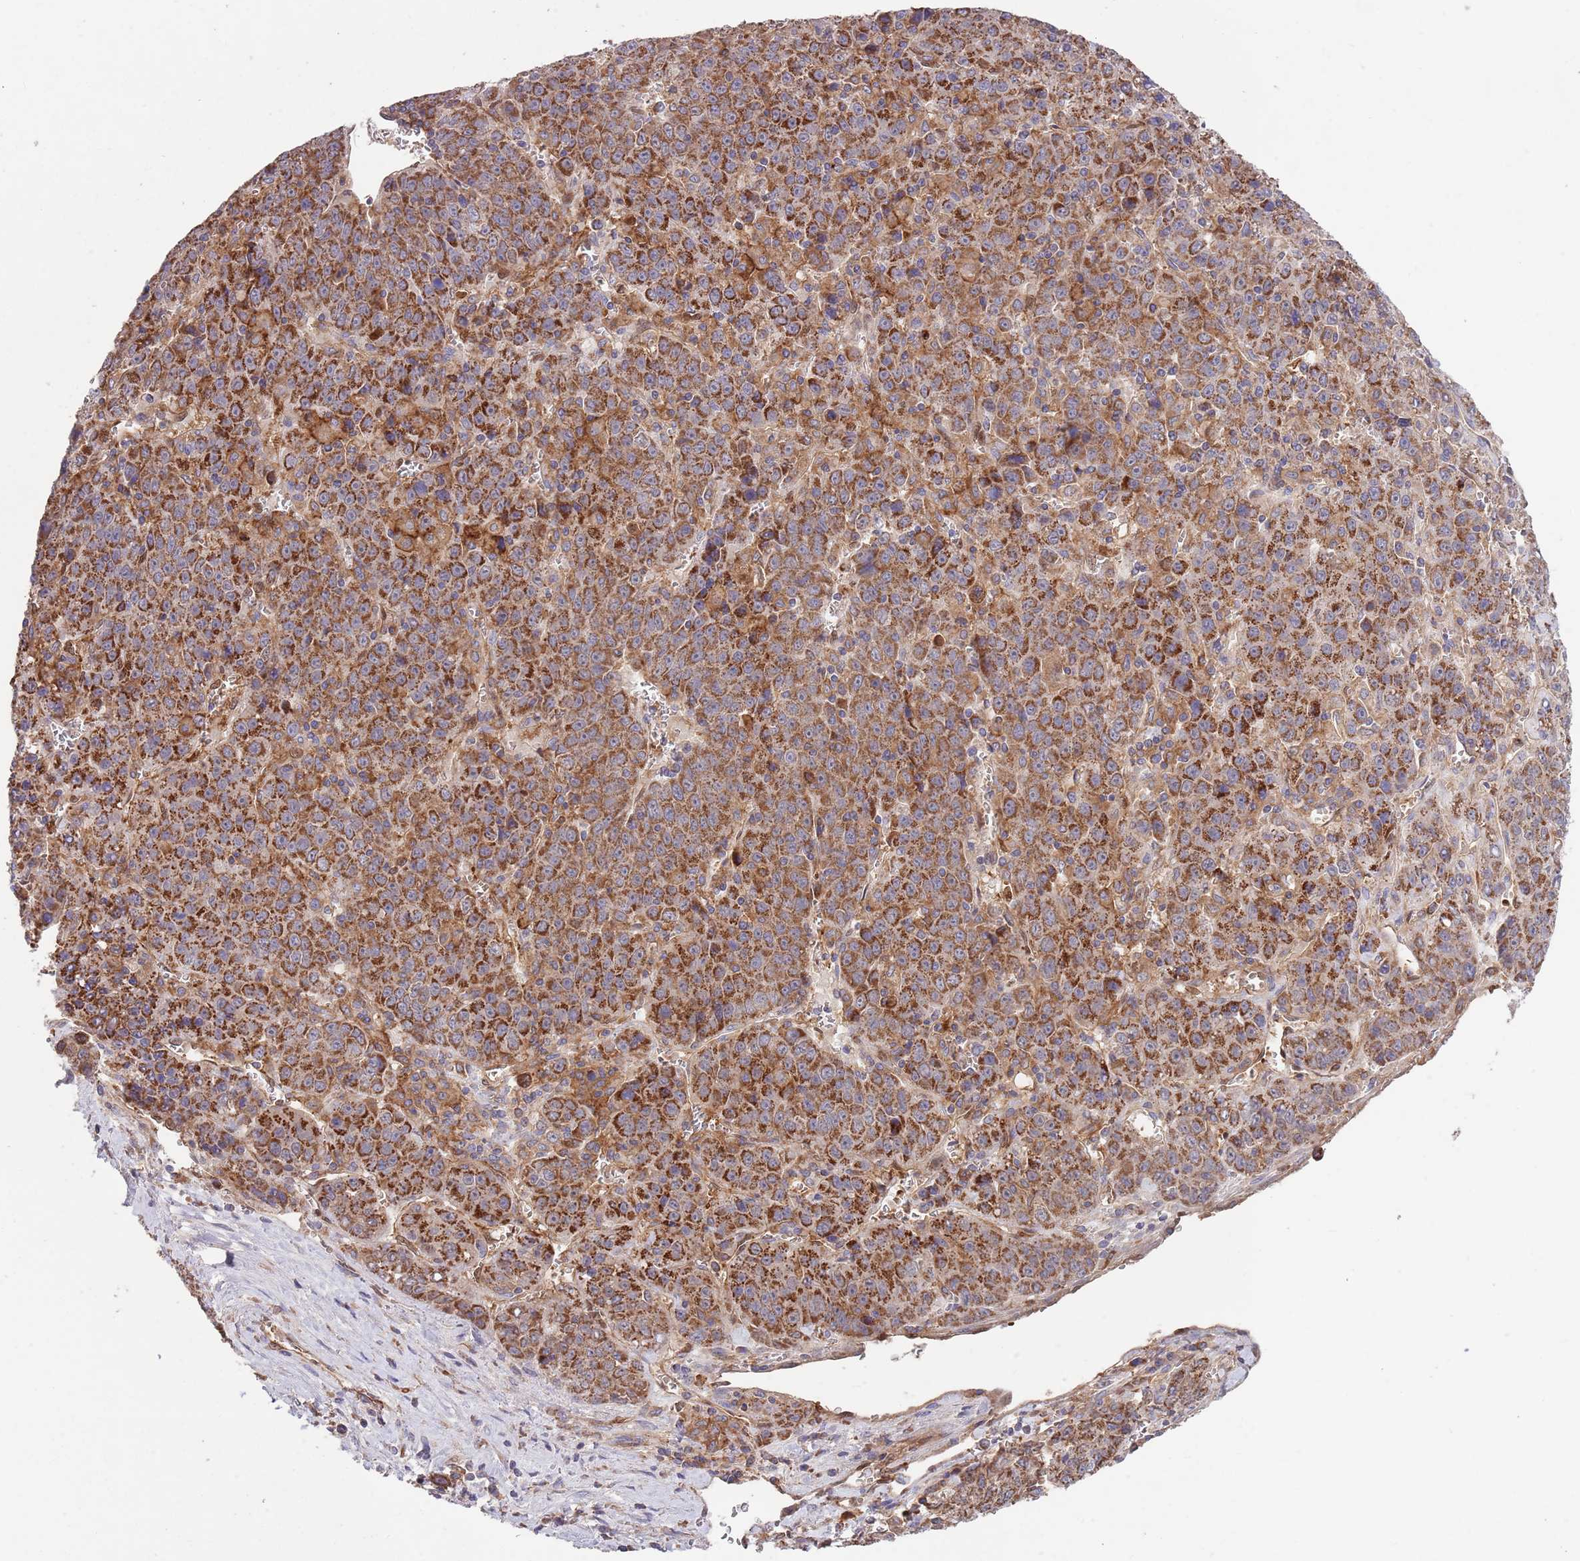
{"staining": {"intensity": "strong", "quantity": ">75%", "location": "cytoplasmic/membranous"}, "tissue": "liver cancer", "cell_type": "Tumor cells", "image_type": "cancer", "snomed": [{"axis": "morphology", "description": "Carcinoma, Hepatocellular, NOS"}, {"axis": "topography", "description": "Liver"}], "caption": "Protein staining of hepatocellular carcinoma (liver) tissue reveals strong cytoplasmic/membranous expression in about >75% of tumor cells.", "gene": "DDT", "patient": {"sex": "female", "age": 53}}